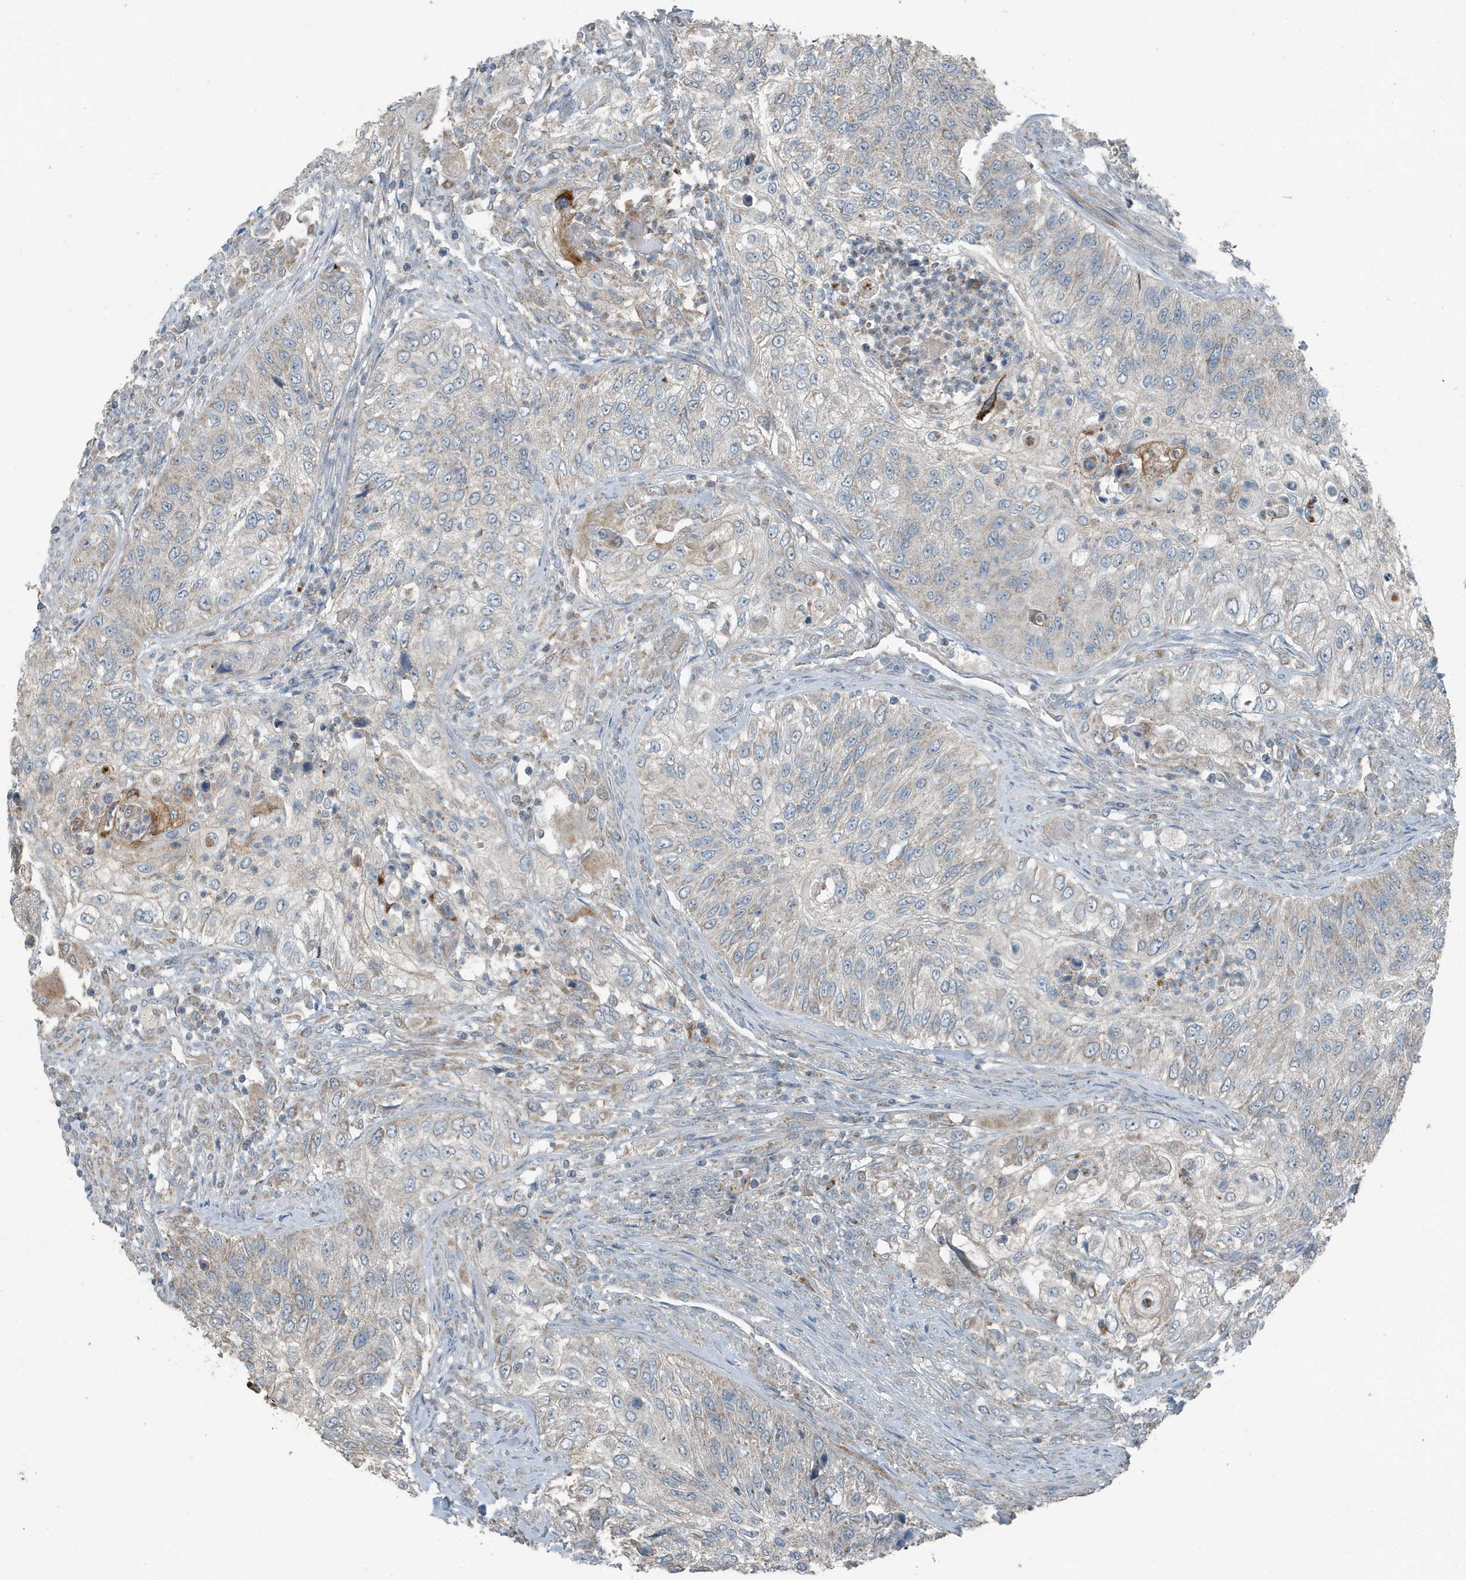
{"staining": {"intensity": "negative", "quantity": "none", "location": "none"}, "tissue": "urothelial cancer", "cell_type": "Tumor cells", "image_type": "cancer", "snomed": [{"axis": "morphology", "description": "Urothelial carcinoma, High grade"}, {"axis": "topography", "description": "Urinary bladder"}], "caption": "This is an immunohistochemistry histopathology image of human urothelial carcinoma (high-grade). There is no staining in tumor cells.", "gene": "MT-CYB", "patient": {"sex": "female", "age": 60}}